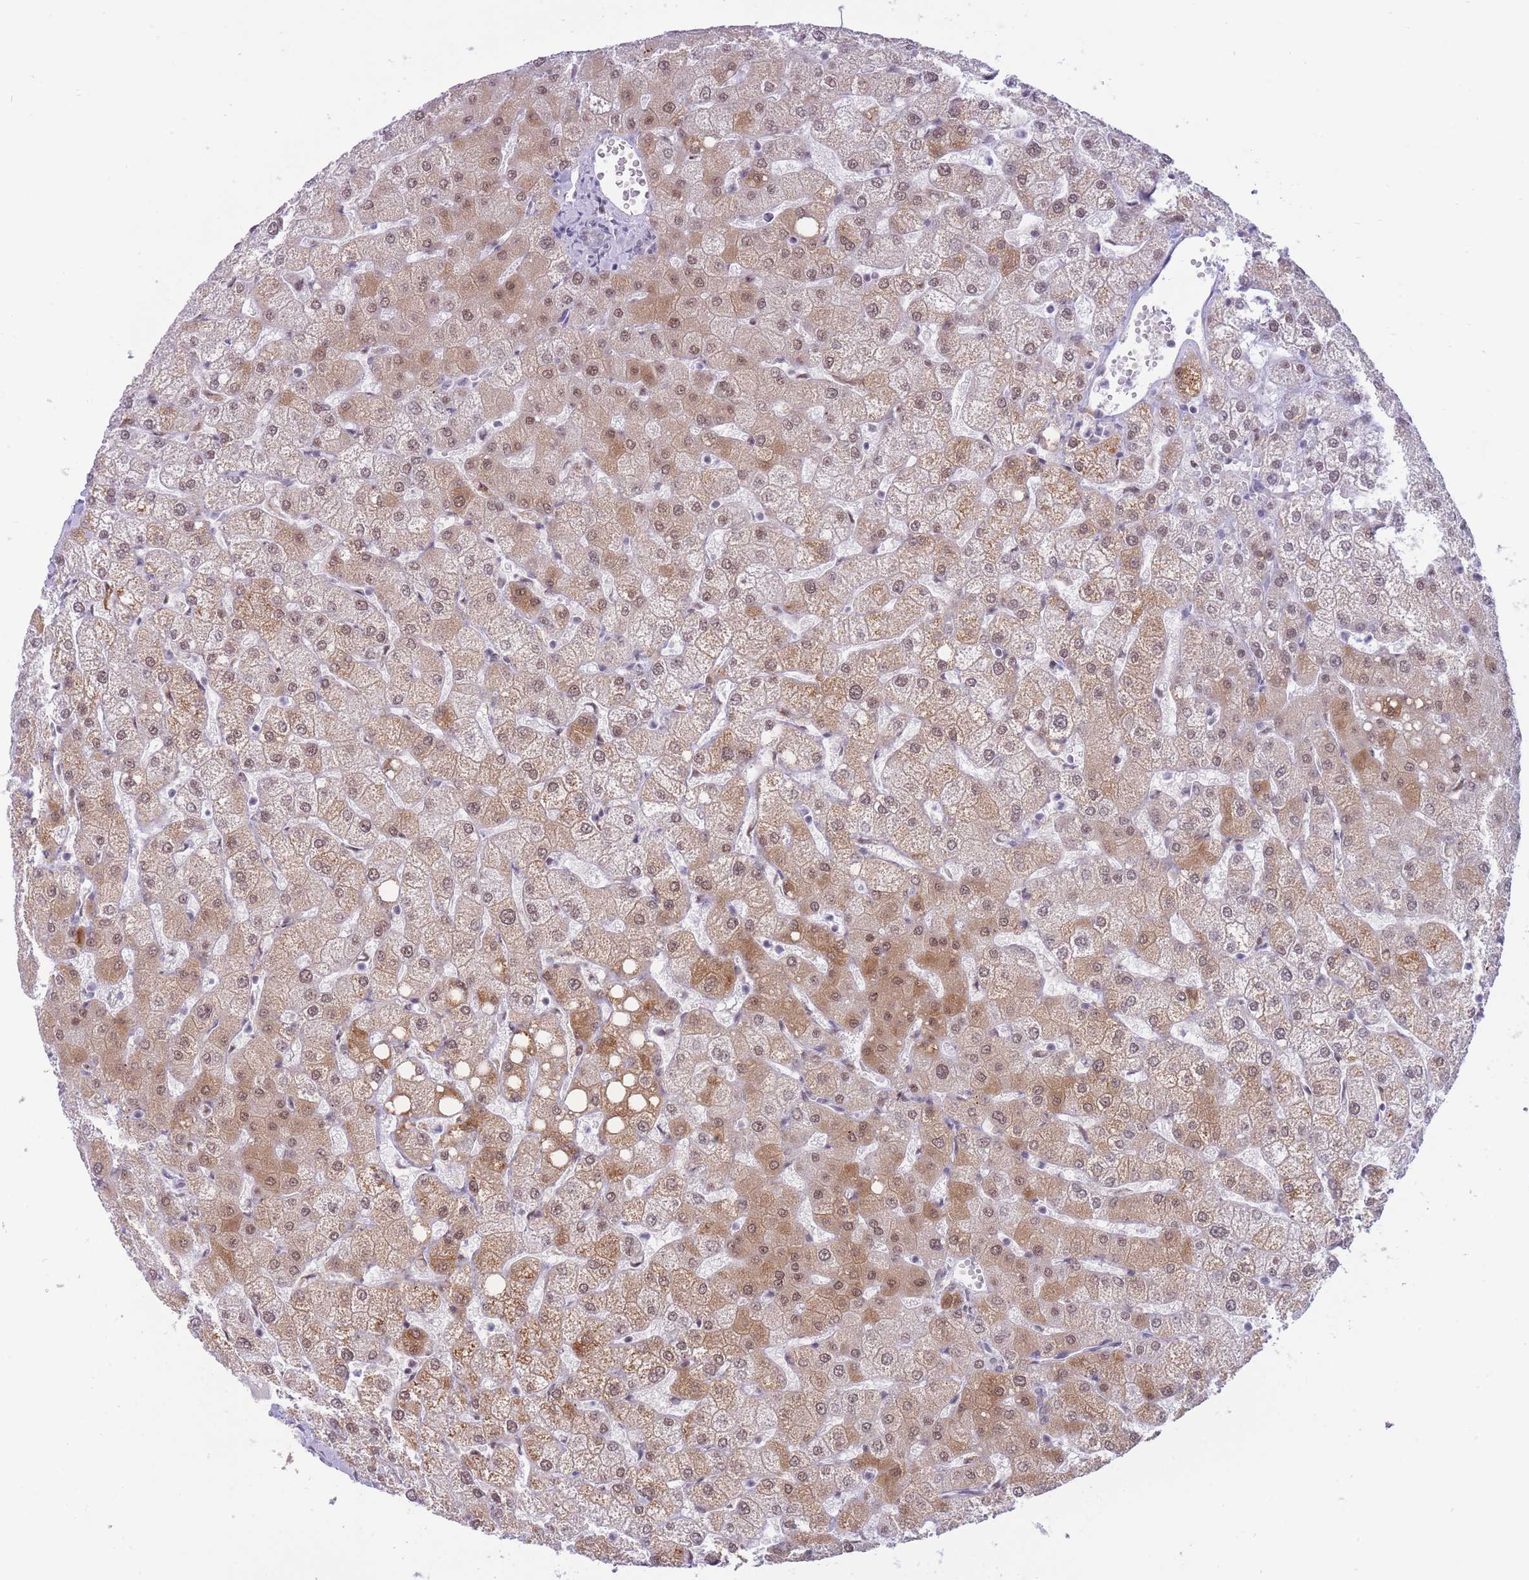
{"staining": {"intensity": "moderate", "quantity": "25%-75%", "location": "cytoplasmic/membranous"}, "tissue": "liver", "cell_type": "Cholangiocytes", "image_type": "normal", "snomed": [{"axis": "morphology", "description": "Normal tissue, NOS"}, {"axis": "topography", "description": "Liver"}], "caption": "A micrograph of liver stained for a protein displays moderate cytoplasmic/membranous brown staining in cholangiocytes.", "gene": "CYP2B6", "patient": {"sex": "female", "age": 54}}